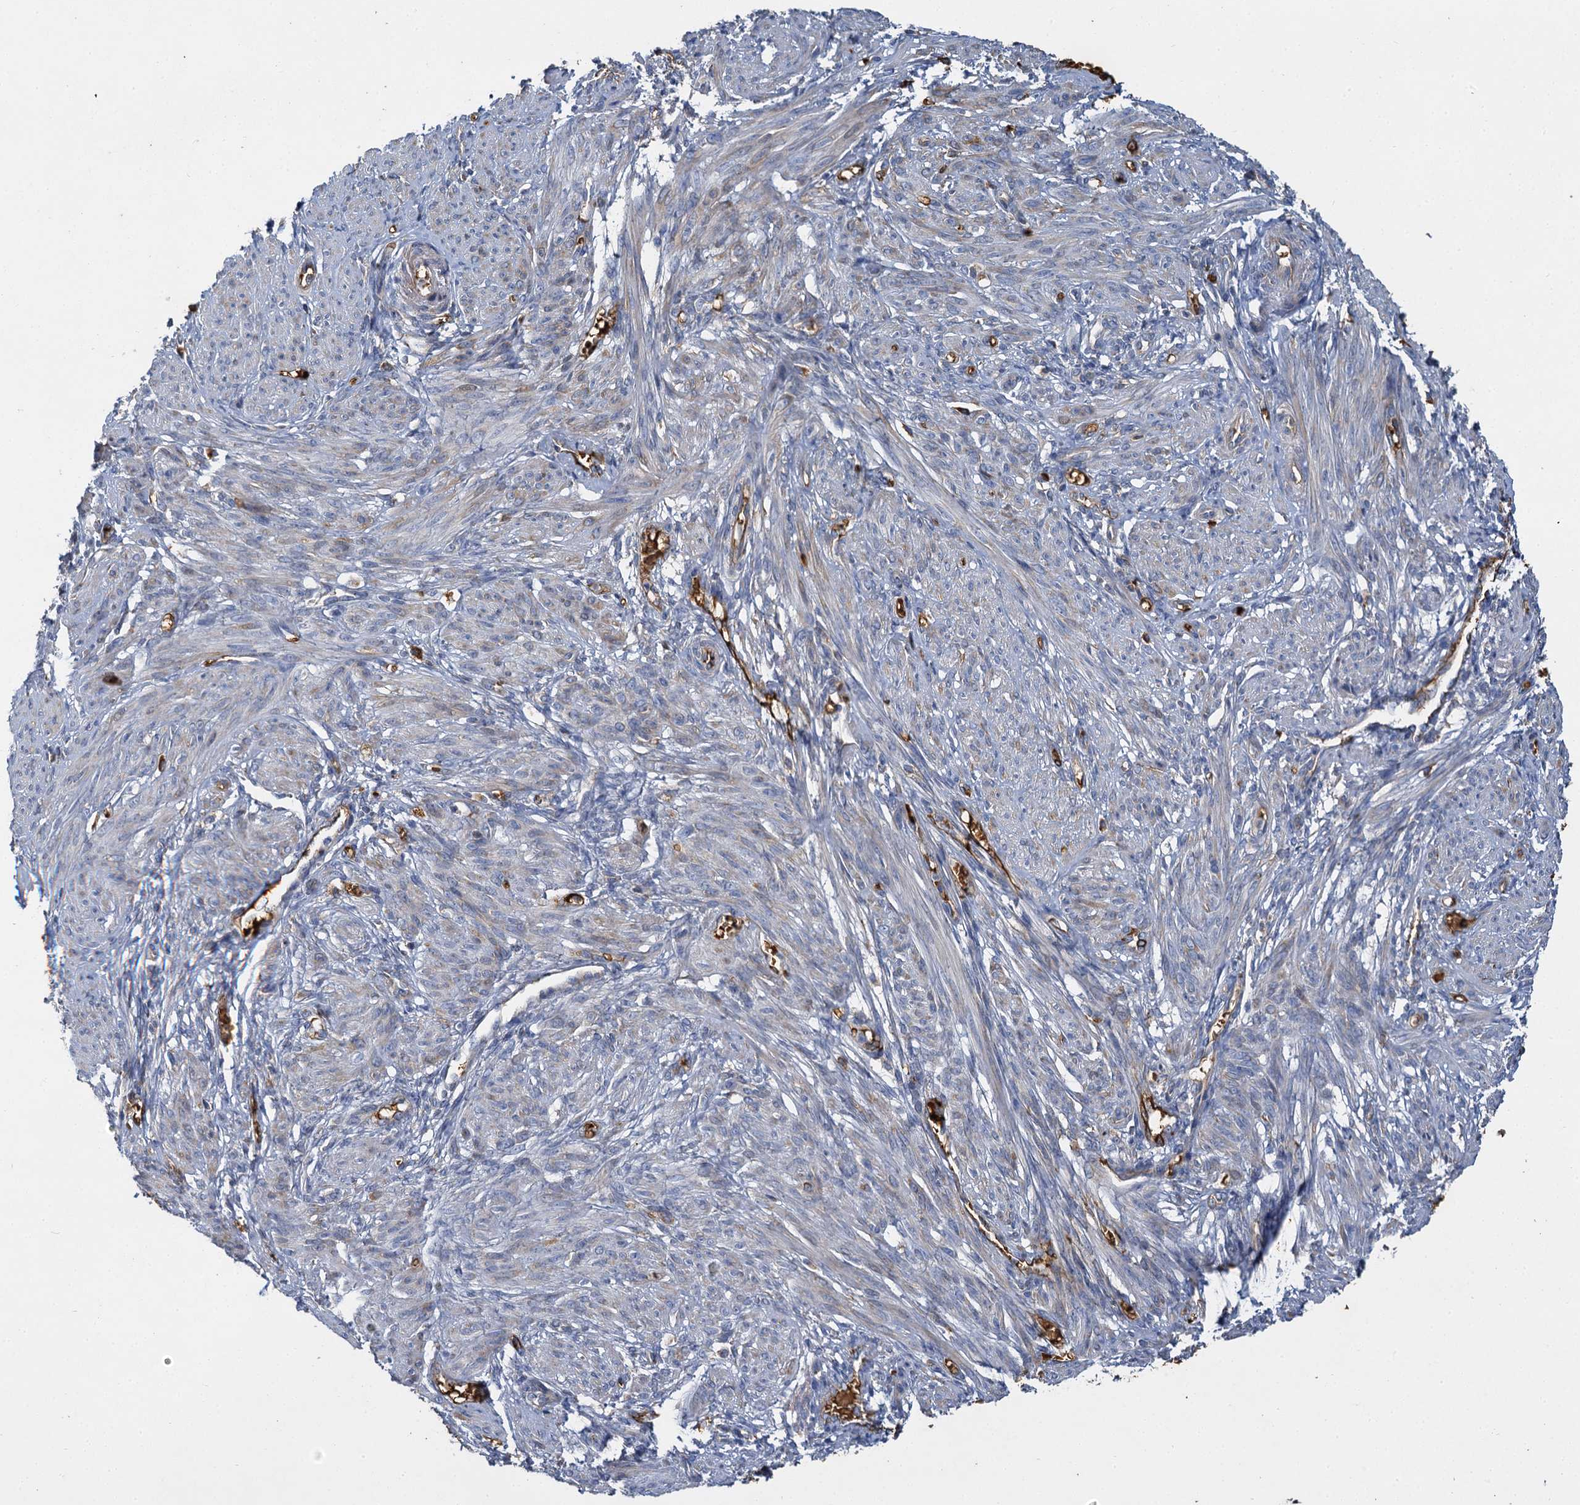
{"staining": {"intensity": "weak", "quantity": "<25%", "location": "cytoplasmic/membranous"}, "tissue": "smooth muscle", "cell_type": "Smooth muscle cells", "image_type": "normal", "snomed": [{"axis": "morphology", "description": "Normal tissue, NOS"}, {"axis": "topography", "description": "Smooth muscle"}], "caption": "Smooth muscle cells are negative for brown protein staining in unremarkable smooth muscle. Brightfield microscopy of IHC stained with DAB (3,3'-diaminobenzidine) (brown) and hematoxylin (blue), captured at high magnification.", "gene": "BCS1L", "patient": {"sex": "female", "age": 39}}